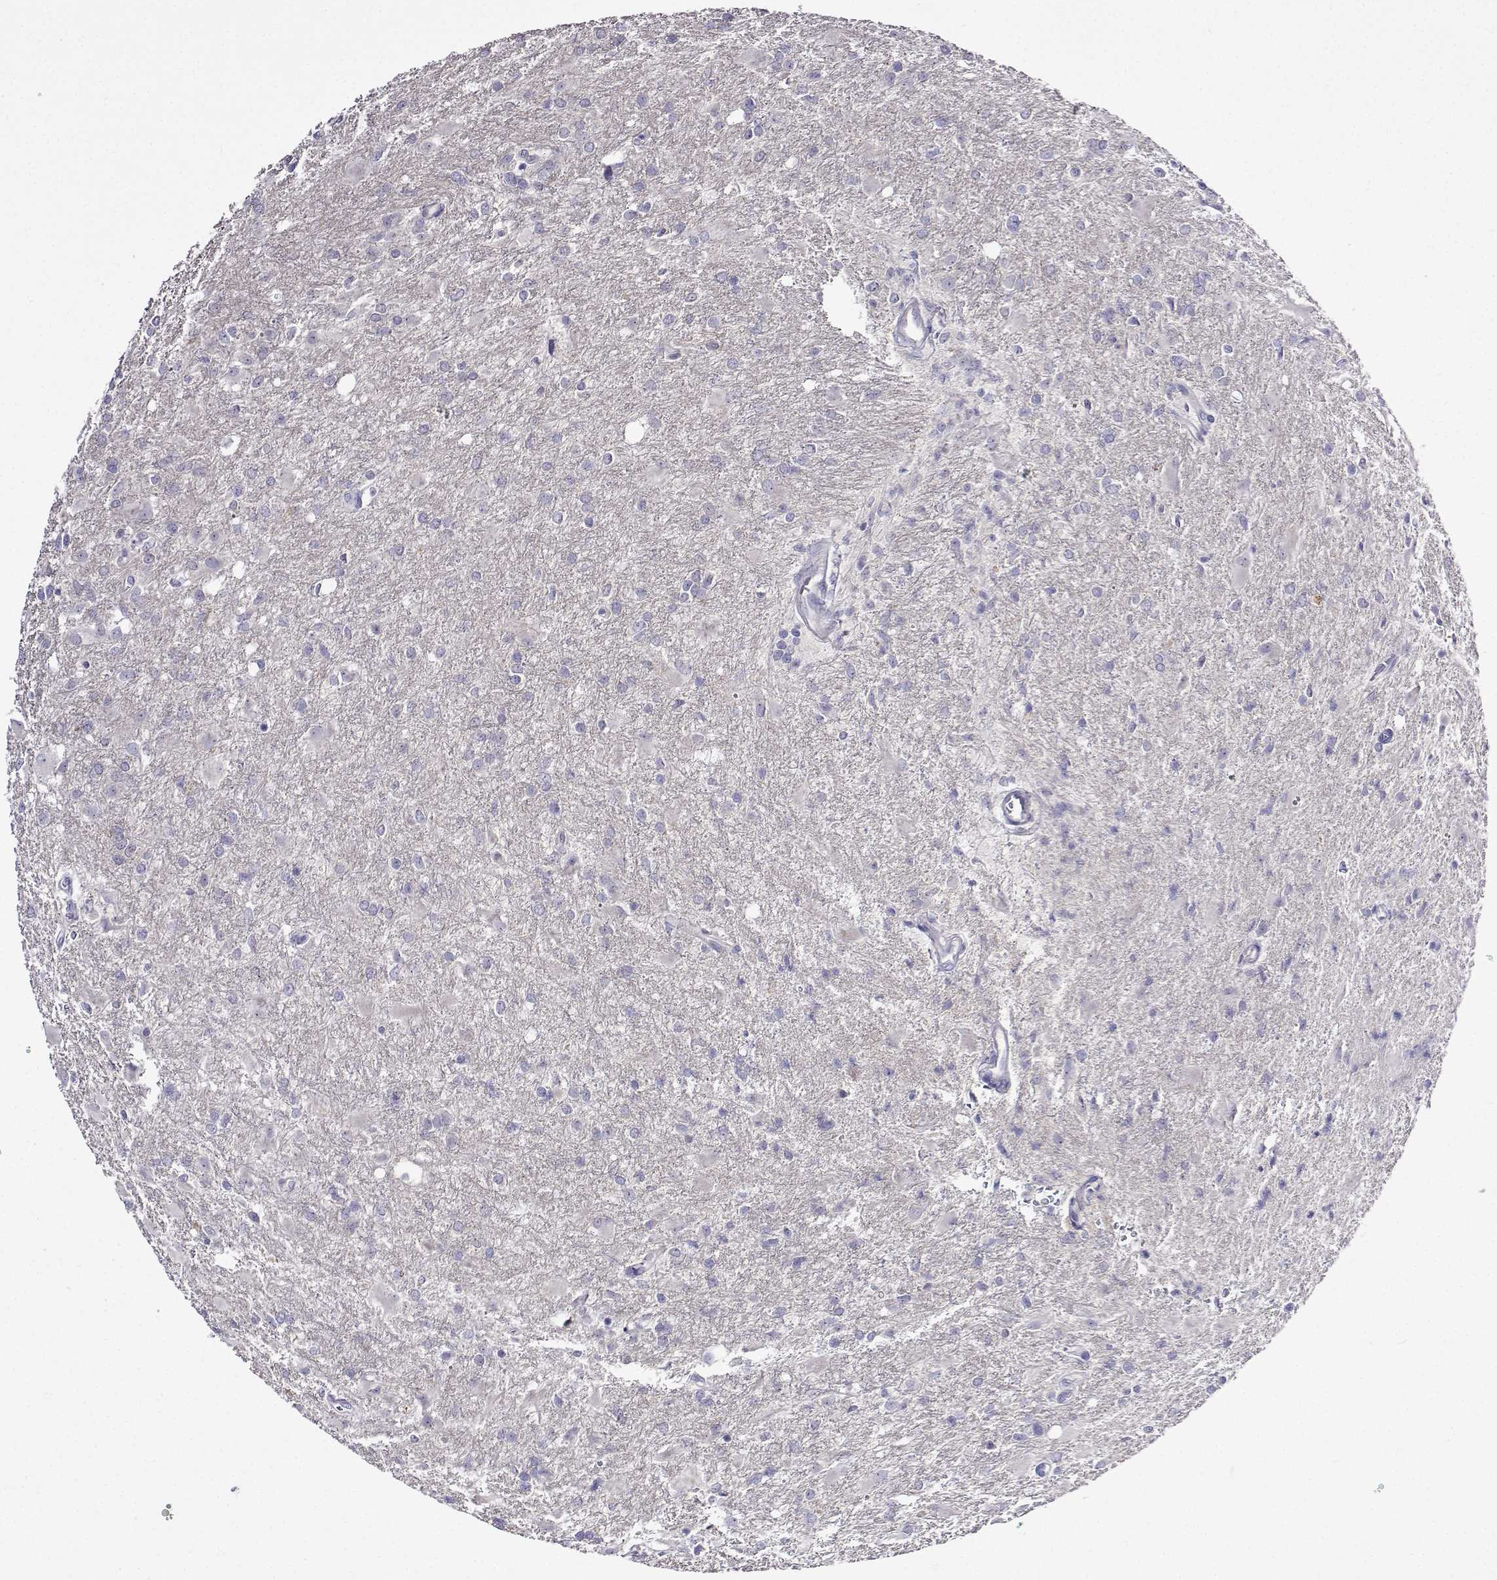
{"staining": {"intensity": "negative", "quantity": "none", "location": "none"}, "tissue": "glioma", "cell_type": "Tumor cells", "image_type": "cancer", "snomed": [{"axis": "morphology", "description": "Glioma, malignant, High grade"}, {"axis": "topography", "description": "Brain"}], "caption": "IHC image of neoplastic tissue: human glioma stained with DAB (3,3'-diaminobenzidine) reveals no significant protein positivity in tumor cells.", "gene": "SULT2A1", "patient": {"sex": "male", "age": 68}}